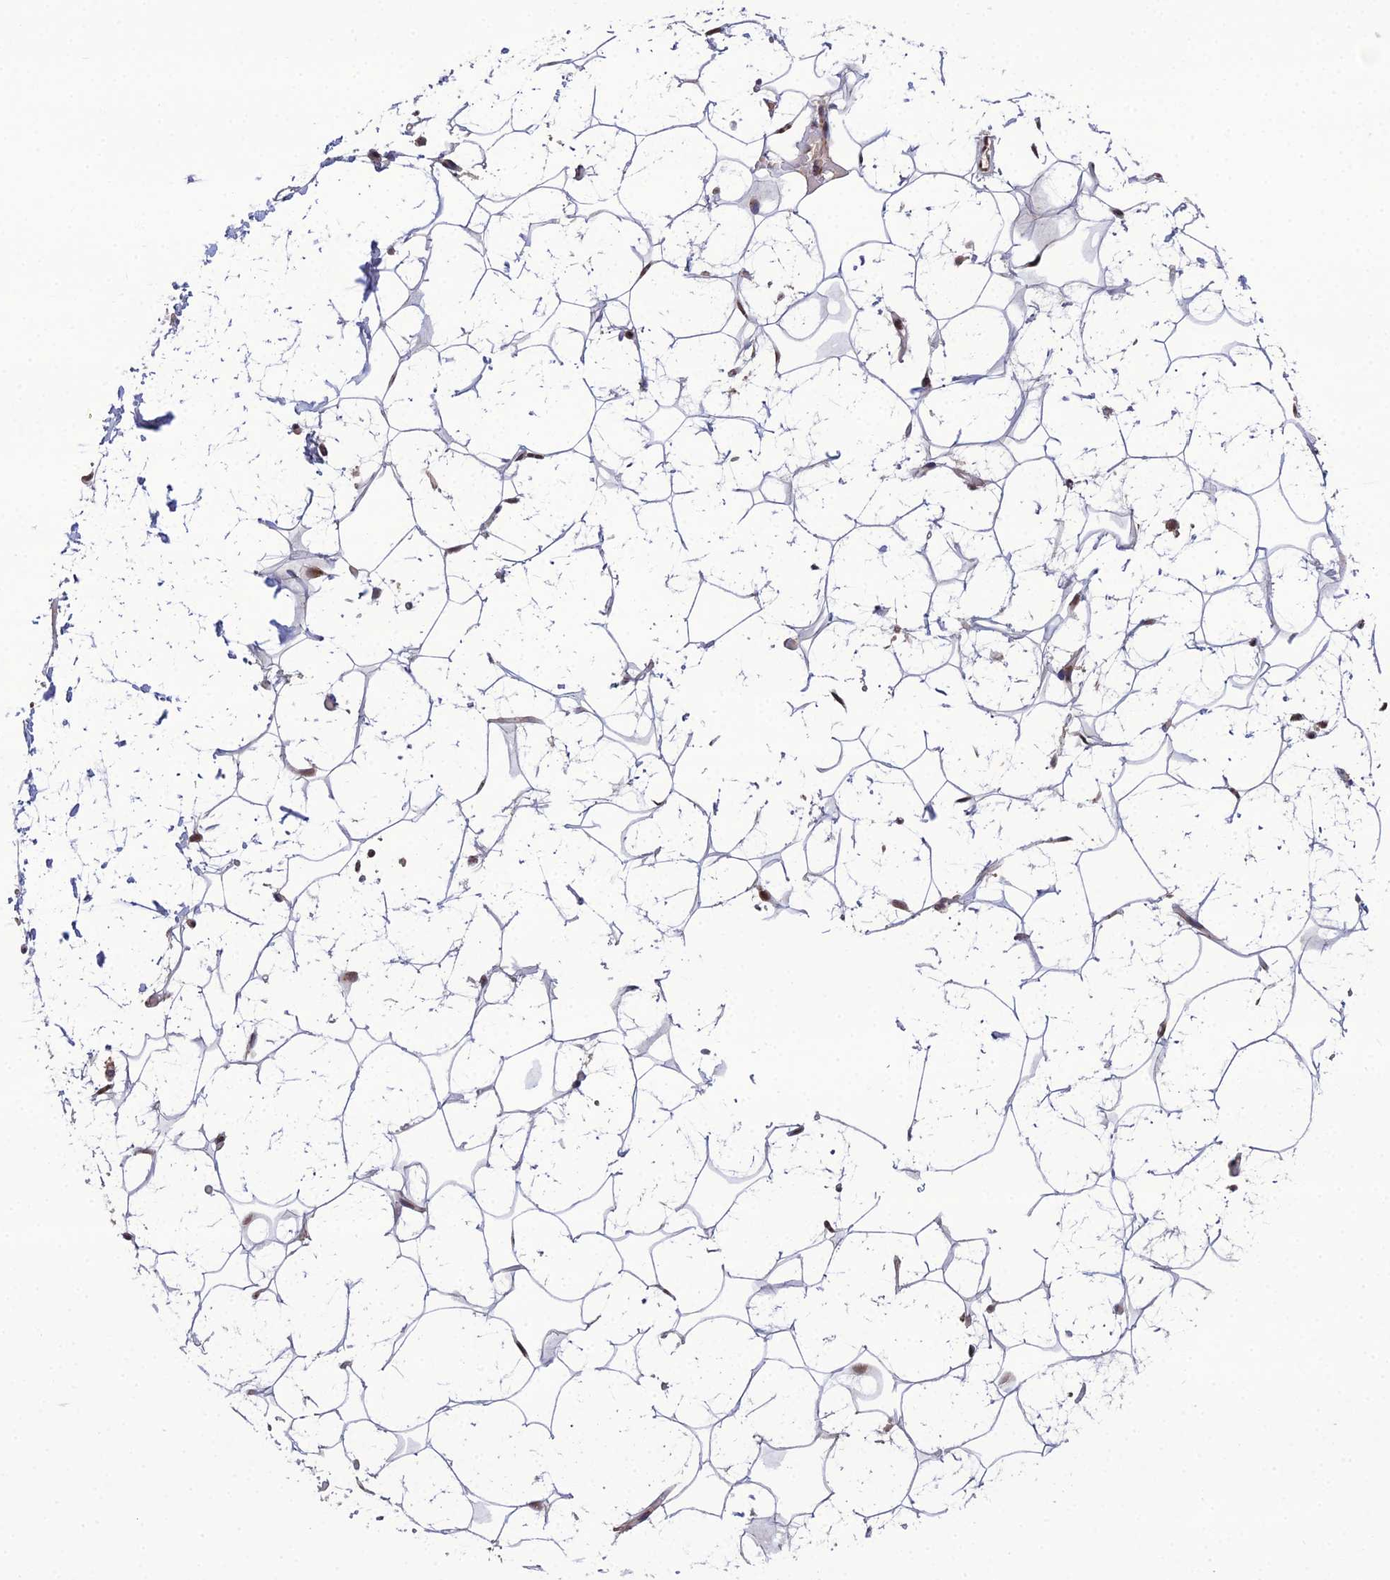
{"staining": {"intensity": "moderate", "quantity": ">75%", "location": "nuclear"}, "tissue": "adipose tissue", "cell_type": "Adipocytes", "image_type": "normal", "snomed": [{"axis": "morphology", "description": "Normal tissue, NOS"}, {"axis": "topography", "description": "Breast"}], "caption": "Brown immunohistochemical staining in unremarkable human adipose tissue displays moderate nuclear staining in about >75% of adipocytes.", "gene": "ARL2", "patient": {"sex": "female", "age": 26}}